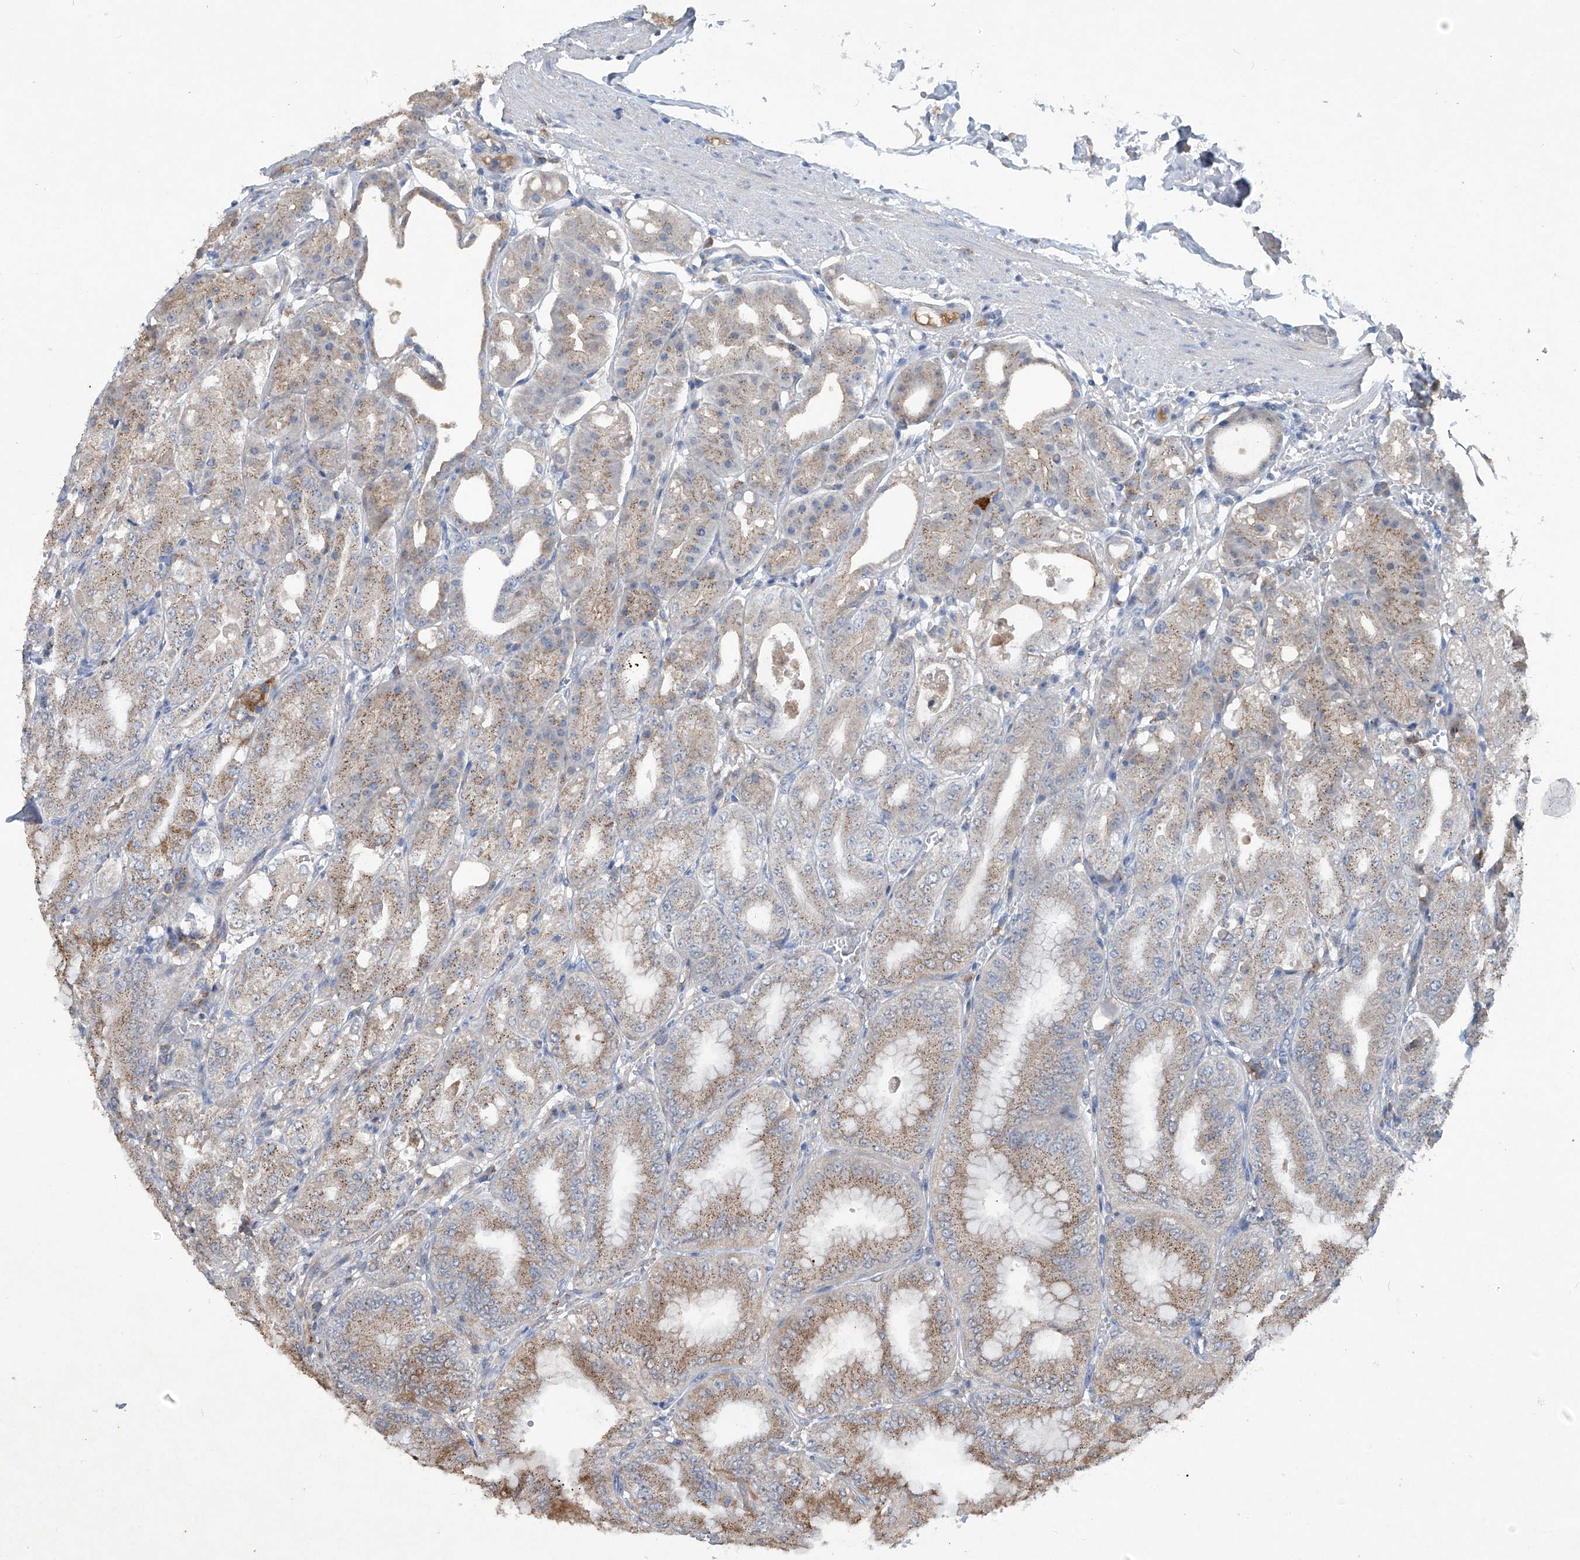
{"staining": {"intensity": "moderate", "quantity": ">75%", "location": "cytoplasmic/membranous"}, "tissue": "stomach", "cell_type": "Glandular cells", "image_type": "normal", "snomed": [{"axis": "morphology", "description": "Normal tissue, NOS"}, {"axis": "topography", "description": "Stomach, lower"}], "caption": "The immunohistochemical stain shows moderate cytoplasmic/membranous expression in glandular cells of benign stomach.", "gene": "PCSK5", "patient": {"sex": "male", "age": 71}}